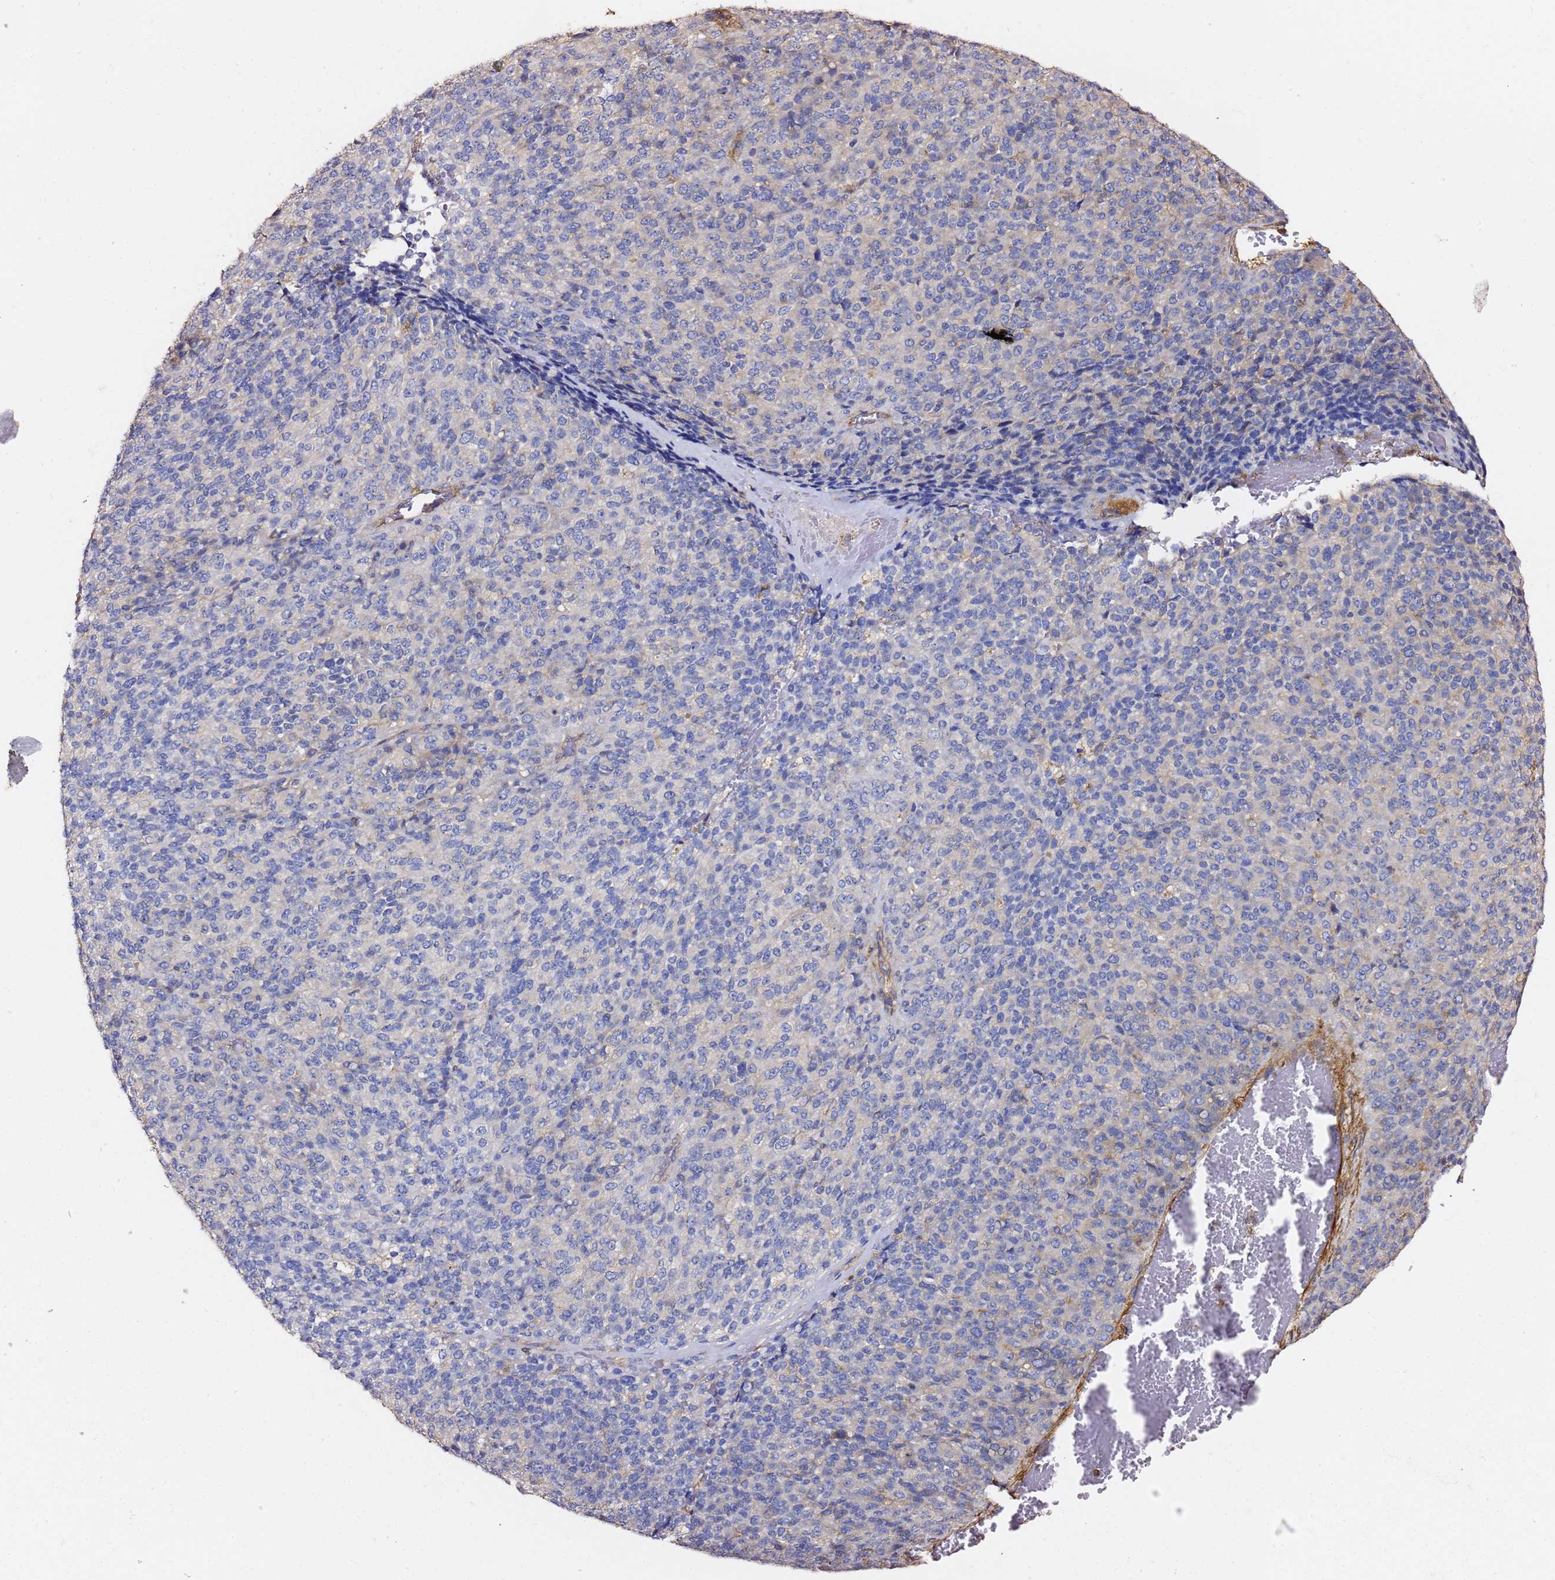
{"staining": {"intensity": "negative", "quantity": "none", "location": "none"}, "tissue": "melanoma", "cell_type": "Tumor cells", "image_type": "cancer", "snomed": [{"axis": "morphology", "description": "Malignant melanoma, Metastatic site"}, {"axis": "topography", "description": "Brain"}], "caption": "Photomicrograph shows no protein expression in tumor cells of melanoma tissue.", "gene": "ZFP36L2", "patient": {"sex": "female", "age": 56}}